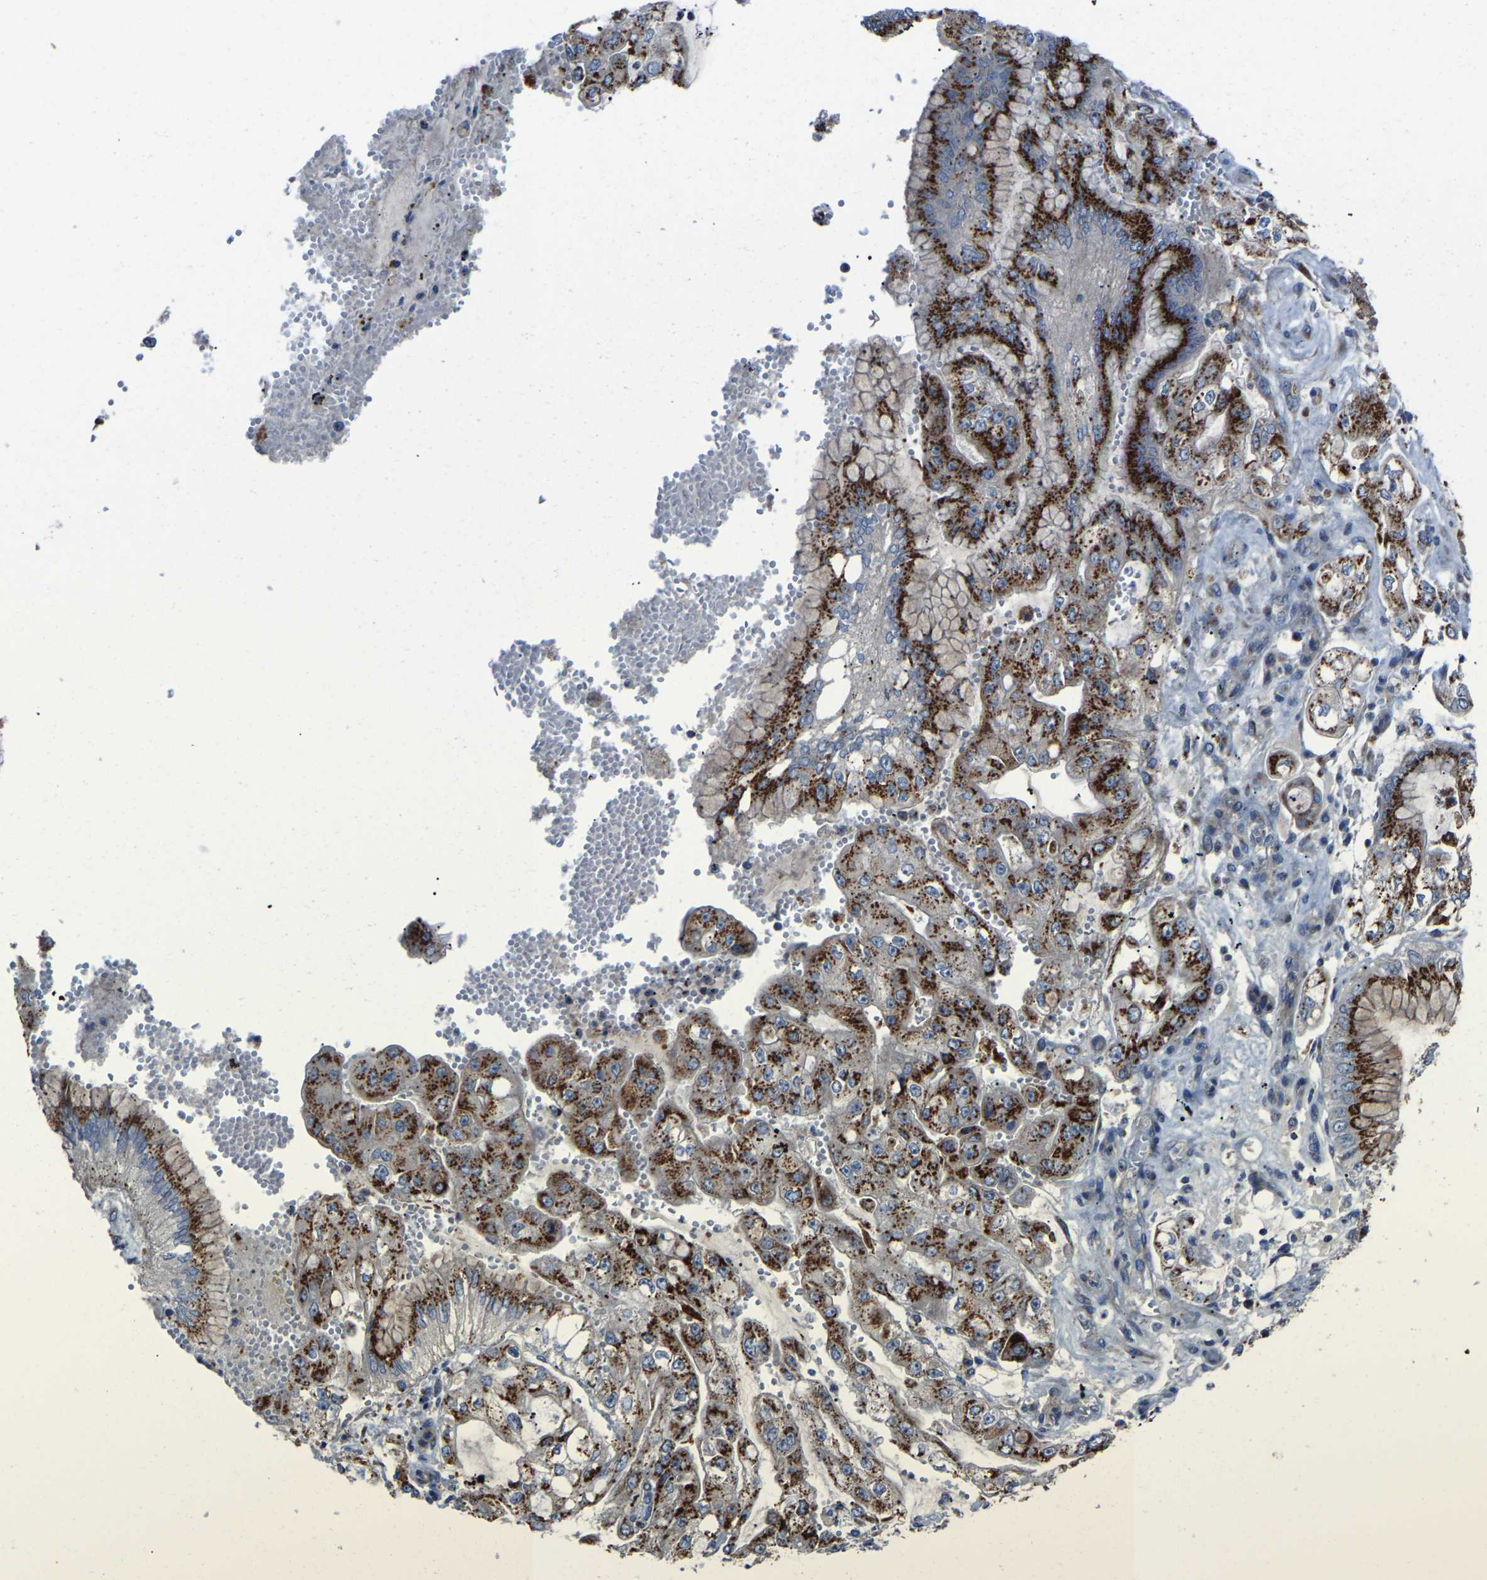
{"staining": {"intensity": "strong", "quantity": ">75%", "location": "cytoplasmic/membranous"}, "tissue": "stomach cancer", "cell_type": "Tumor cells", "image_type": "cancer", "snomed": [{"axis": "morphology", "description": "Adenocarcinoma, NOS"}, {"axis": "topography", "description": "Stomach"}], "caption": "Immunohistochemical staining of human stomach cancer (adenocarcinoma) shows strong cytoplasmic/membranous protein expression in about >75% of tumor cells.", "gene": "CANT1", "patient": {"sex": "male", "age": 76}}